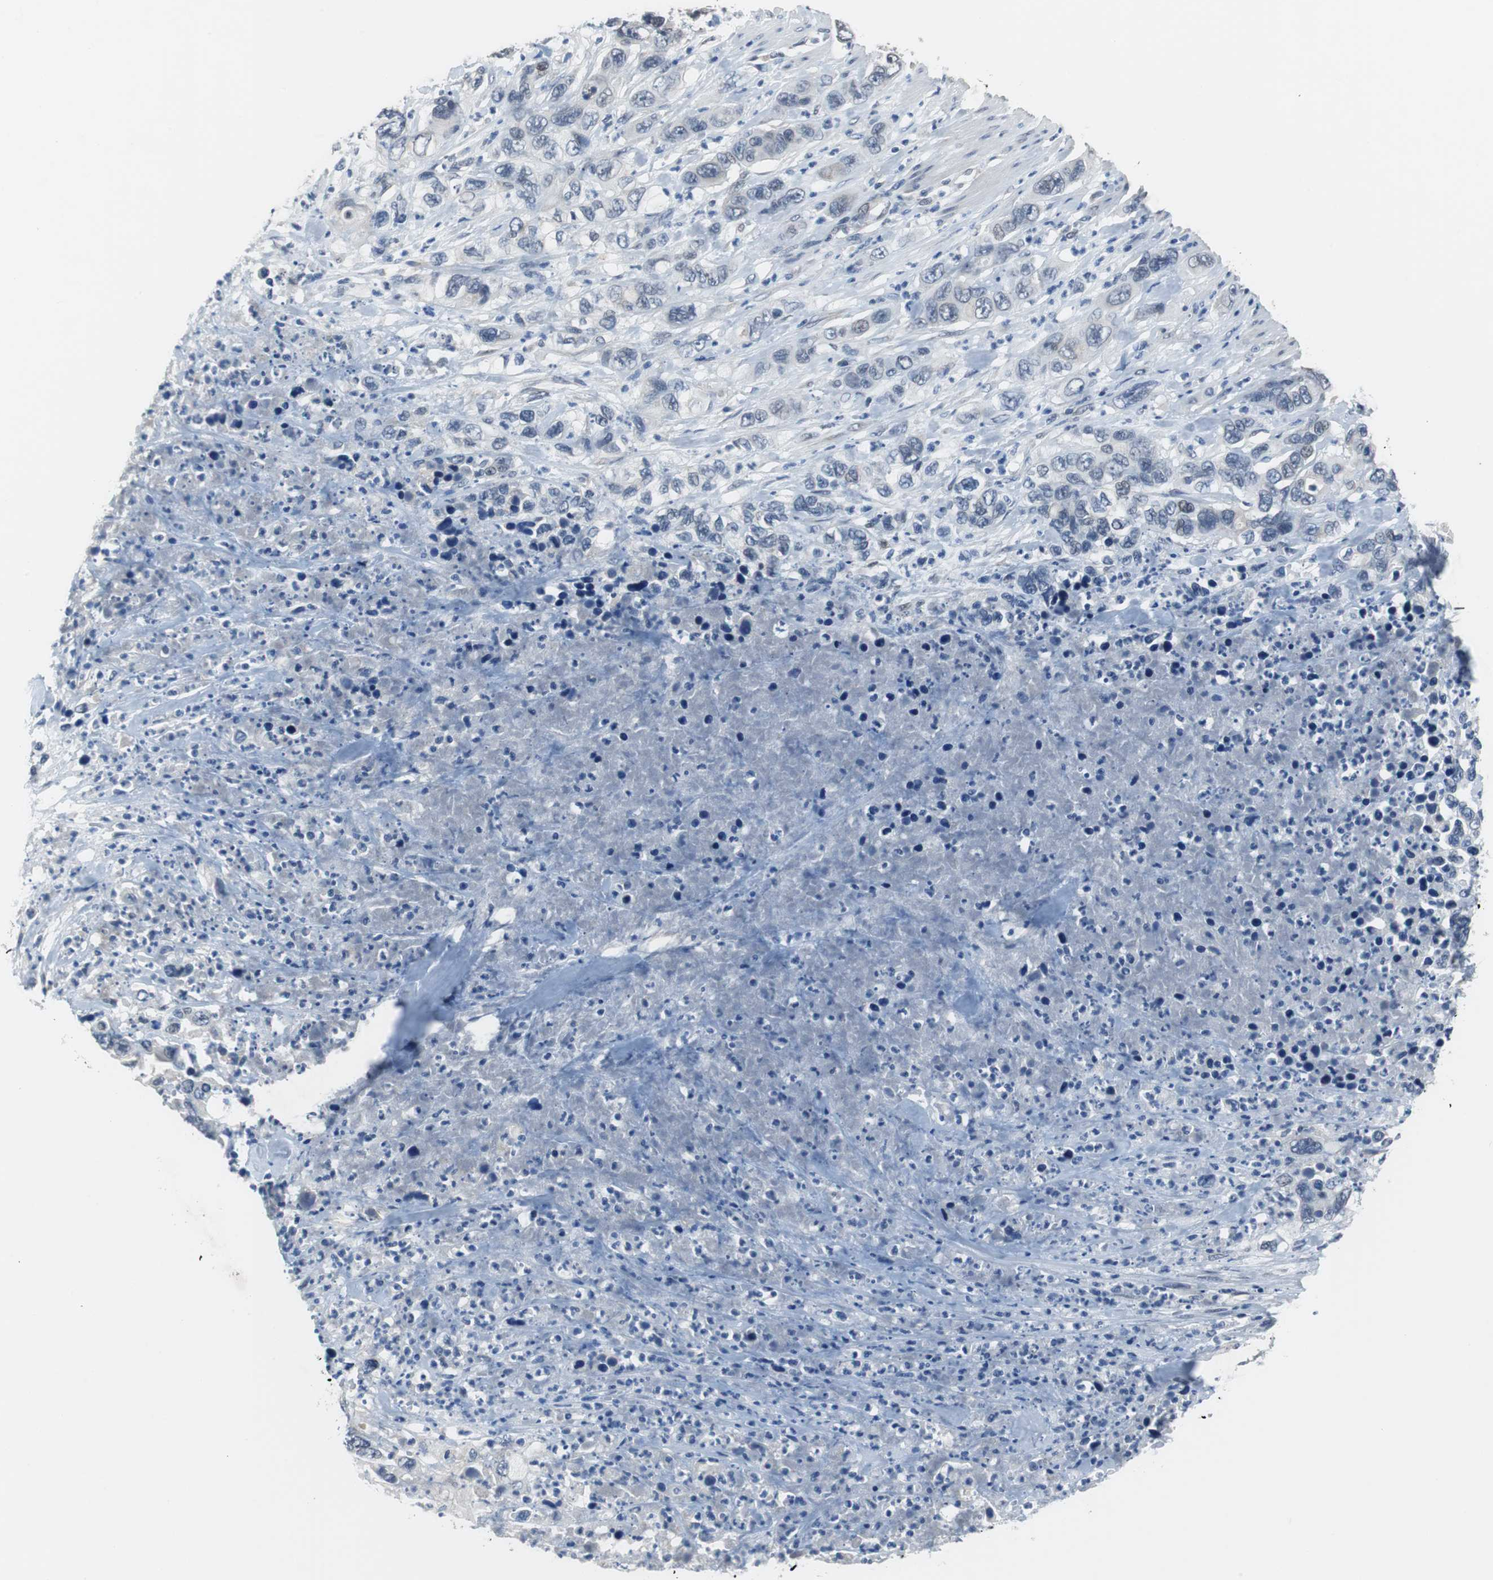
{"staining": {"intensity": "weak", "quantity": "<25%", "location": "cytoplasmic/membranous"}, "tissue": "pancreatic cancer", "cell_type": "Tumor cells", "image_type": "cancer", "snomed": [{"axis": "morphology", "description": "Adenocarcinoma, NOS"}, {"axis": "topography", "description": "Pancreas"}], "caption": "High power microscopy image of an immunohistochemistry (IHC) photomicrograph of adenocarcinoma (pancreatic), revealing no significant expression in tumor cells.", "gene": "TP63", "patient": {"sex": "female", "age": 71}}